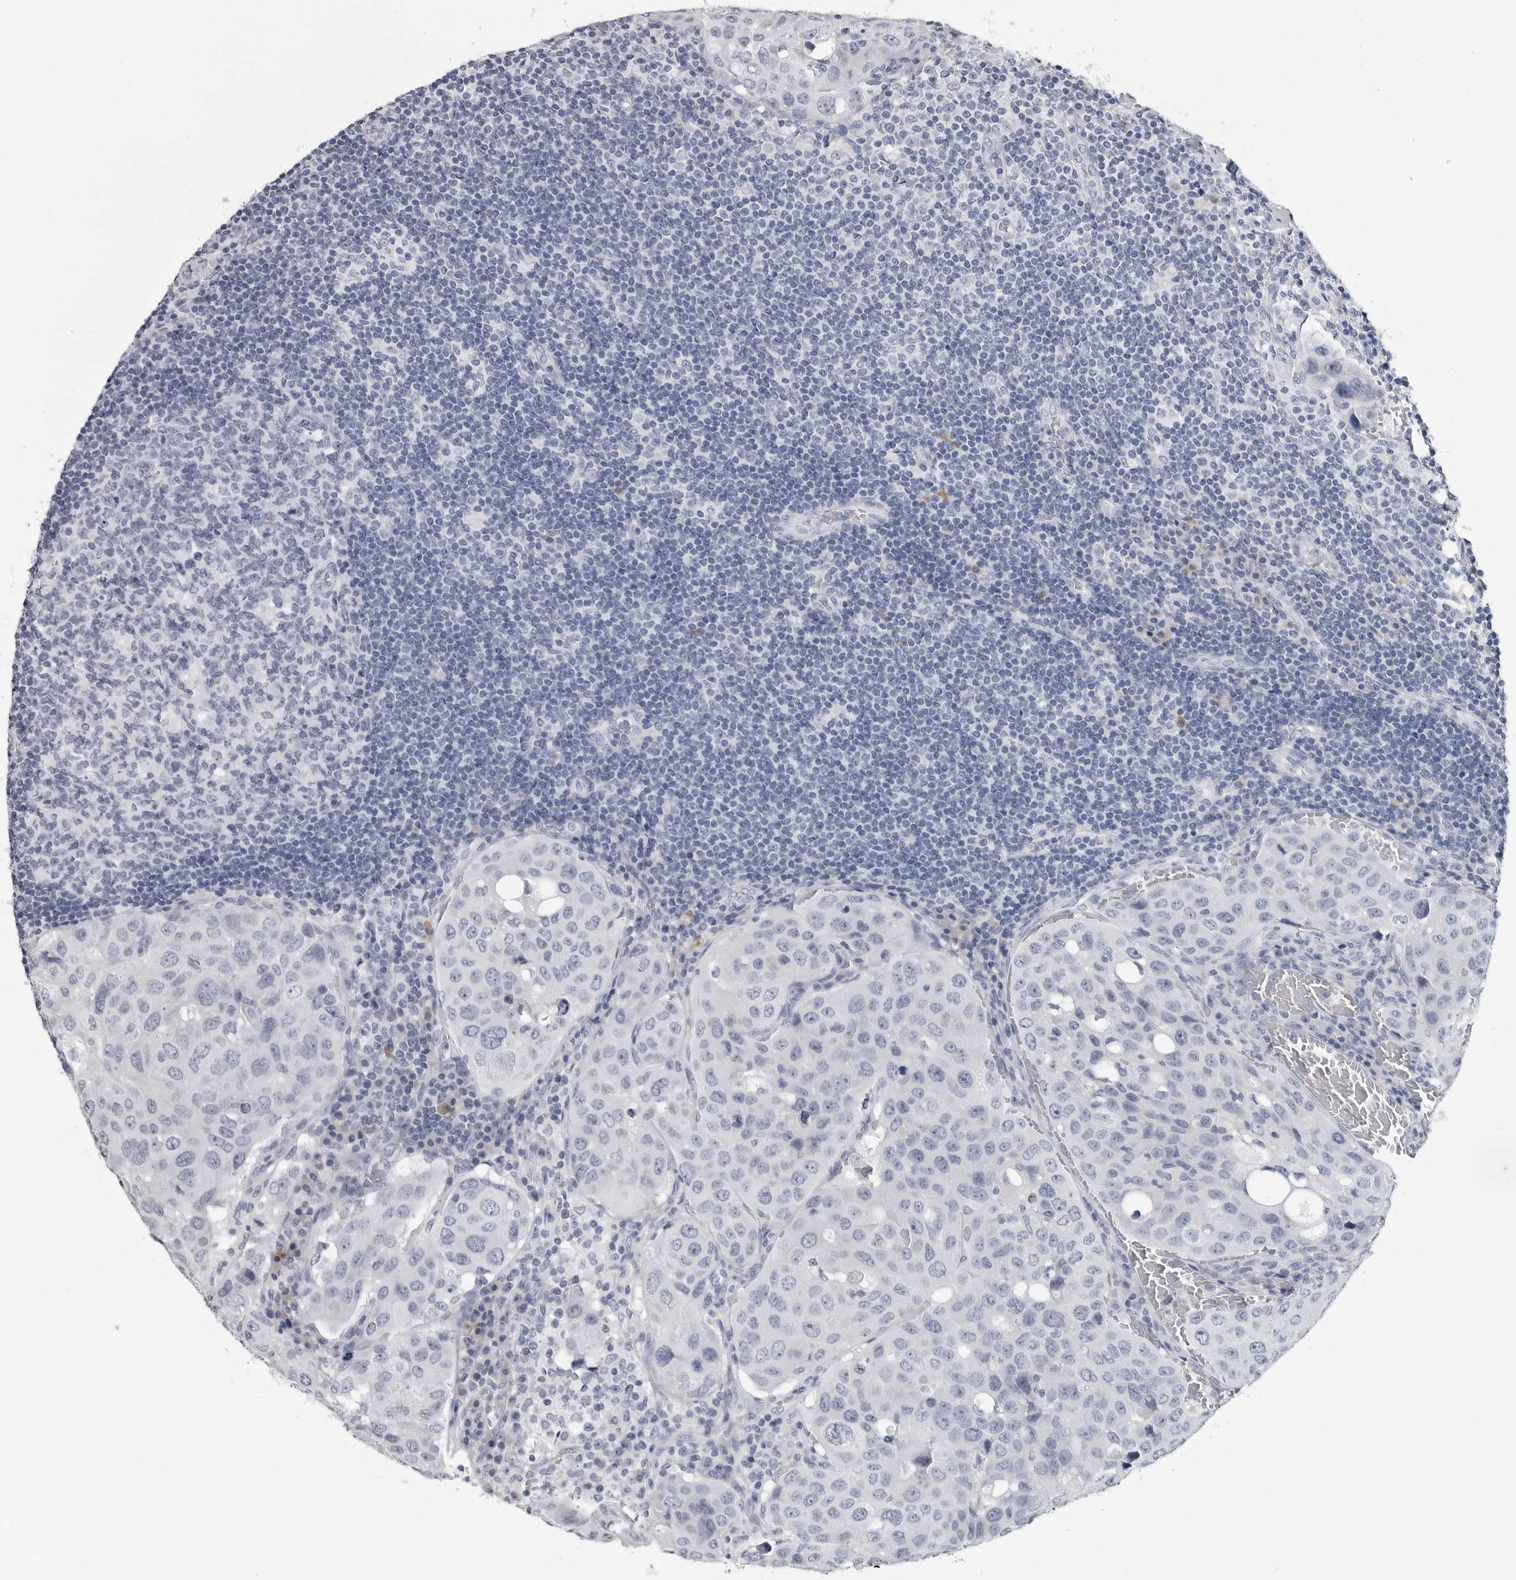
{"staining": {"intensity": "negative", "quantity": "none", "location": "none"}, "tissue": "urothelial cancer", "cell_type": "Tumor cells", "image_type": "cancer", "snomed": [{"axis": "morphology", "description": "Urothelial carcinoma, High grade"}, {"axis": "topography", "description": "Lymph node"}, {"axis": "topography", "description": "Urinary bladder"}], "caption": "Immunohistochemistry of human urothelial cancer reveals no positivity in tumor cells.", "gene": "AMPD1", "patient": {"sex": "male", "age": 51}}